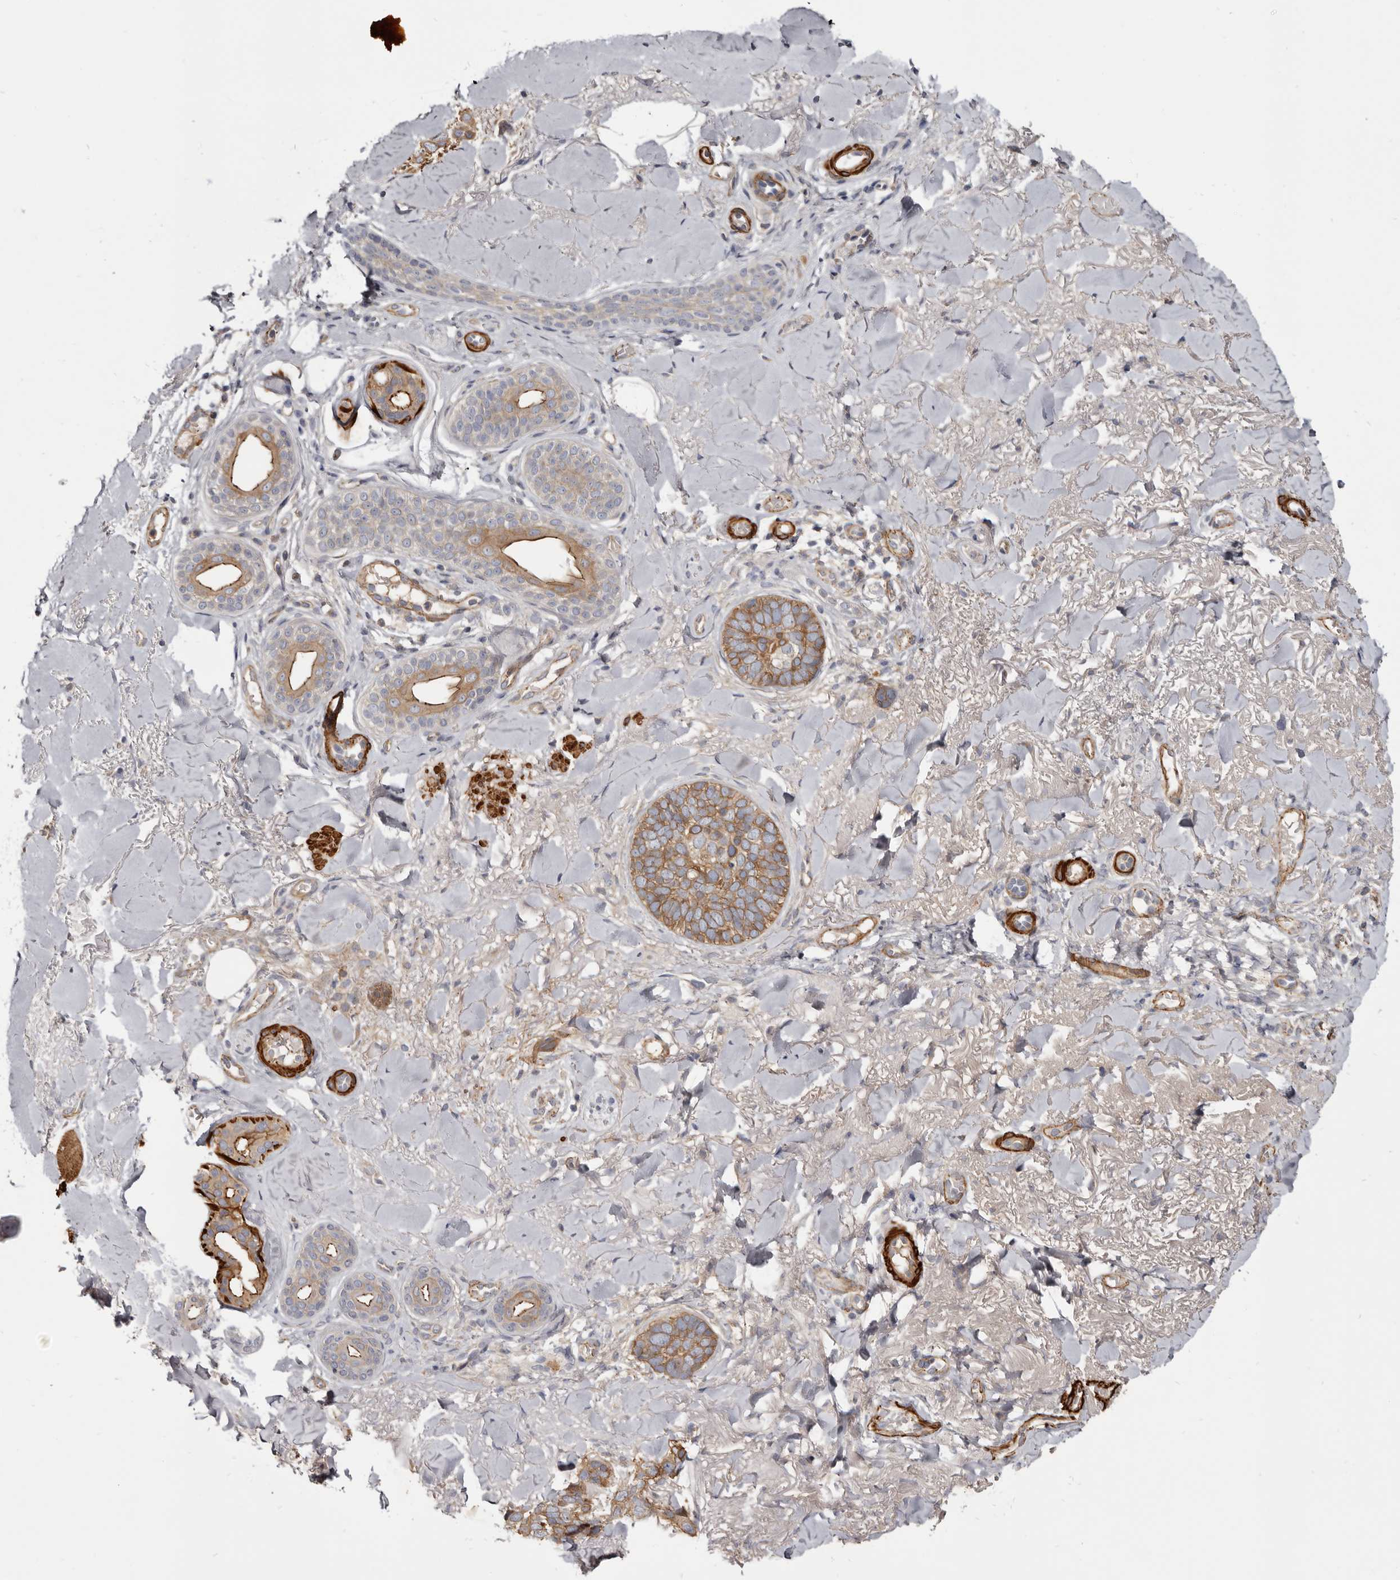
{"staining": {"intensity": "moderate", "quantity": ">75%", "location": "cytoplasmic/membranous"}, "tissue": "skin cancer", "cell_type": "Tumor cells", "image_type": "cancer", "snomed": [{"axis": "morphology", "description": "Basal cell carcinoma"}, {"axis": "topography", "description": "Skin"}], "caption": "High-magnification brightfield microscopy of skin cancer stained with DAB (3,3'-diaminobenzidine) (brown) and counterstained with hematoxylin (blue). tumor cells exhibit moderate cytoplasmic/membranous expression is identified in about>75% of cells. Ihc stains the protein in brown and the nuclei are stained blue.", "gene": "CGN", "patient": {"sex": "female", "age": 82}}